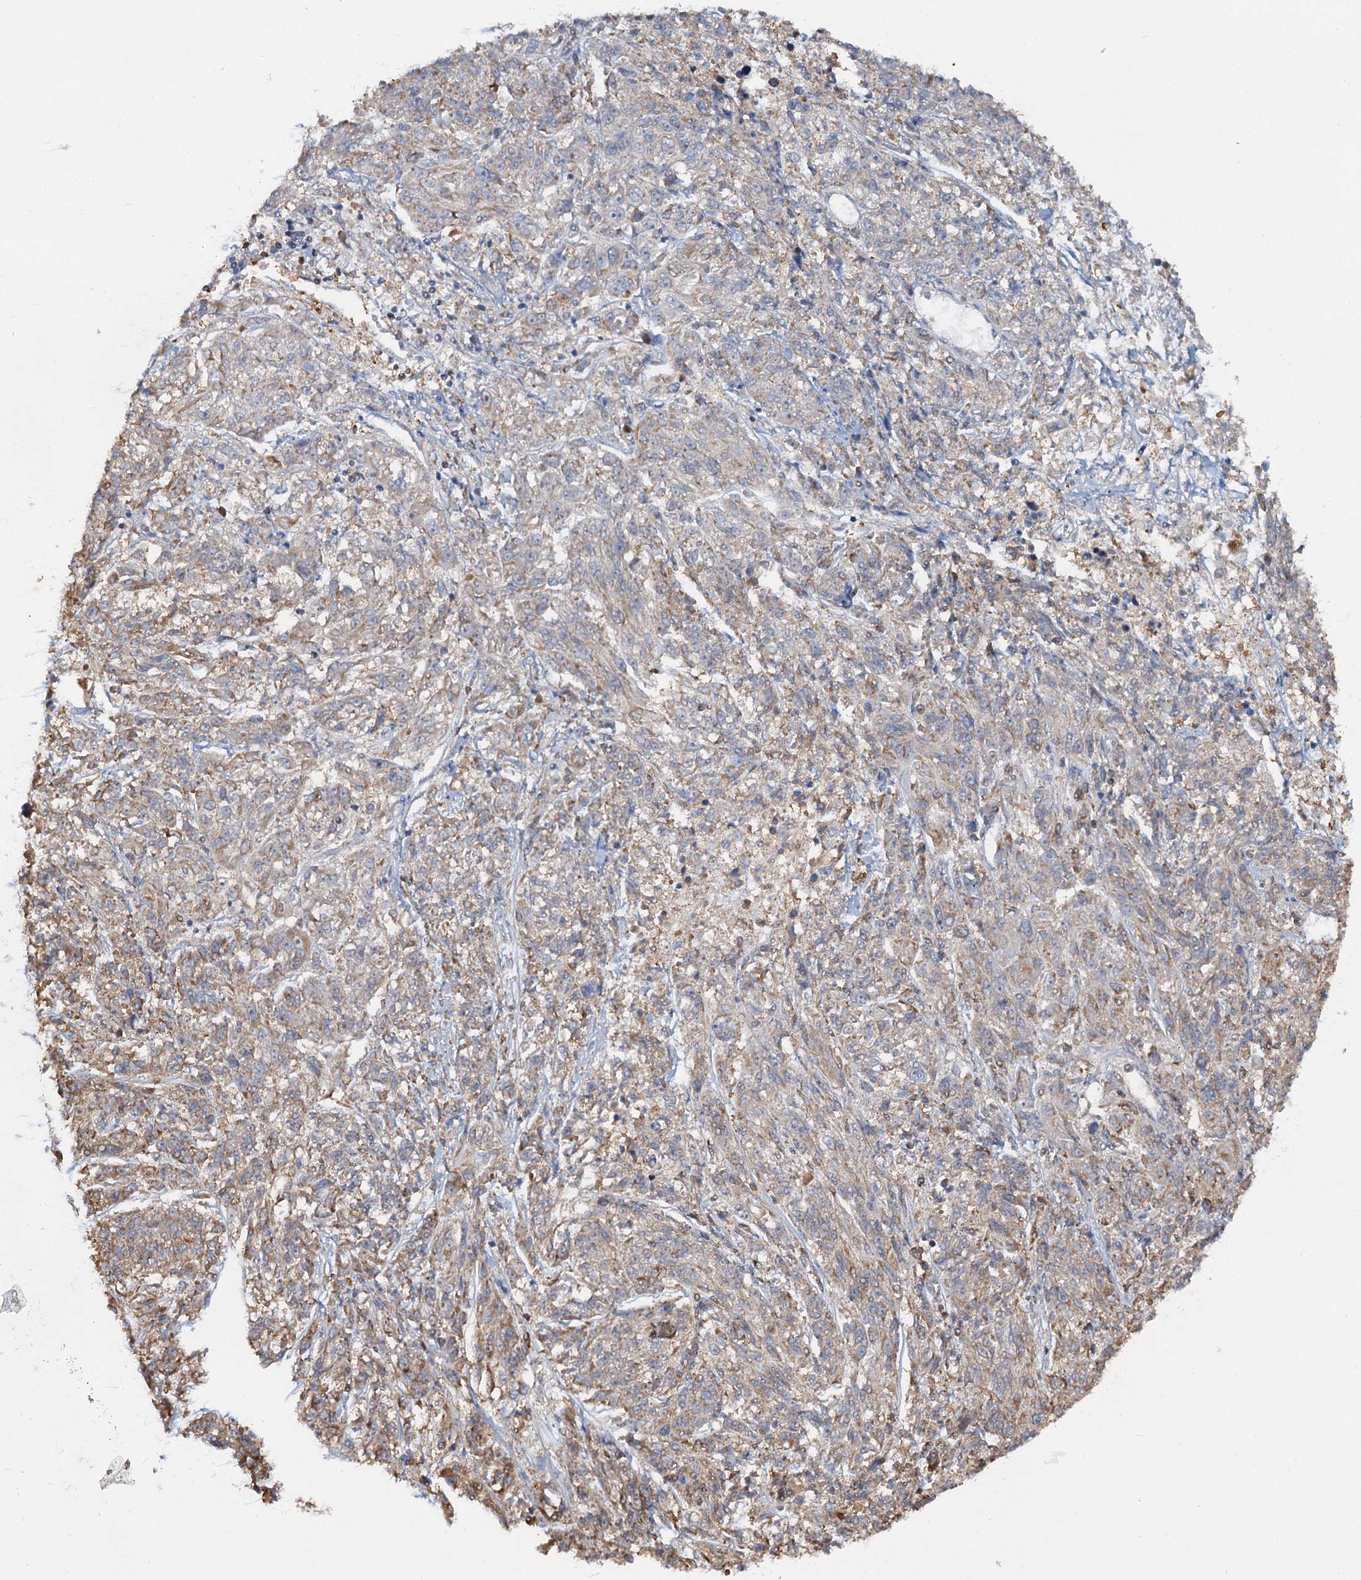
{"staining": {"intensity": "weak", "quantity": "<25%", "location": "cytoplasmic/membranous"}, "tissue": "melanoma", "cell_type": "Tumor cells", "image_type": "cancer", "snomed": [{"axis": "morphology", "description": "Malignant melanoma, NOS"}, {"axis": "topography", "description": "Skin"}], "caption": "High magnification brightfield microscopy of malignant melanoma stained with DAB (3,3'-diaminobenzidine) (brown) and counterstained with hematoxylin (blue): tumor cells show no significant positivity.", "gene": "ZNF609", "patient": {"sex": "male", "age": 53}}